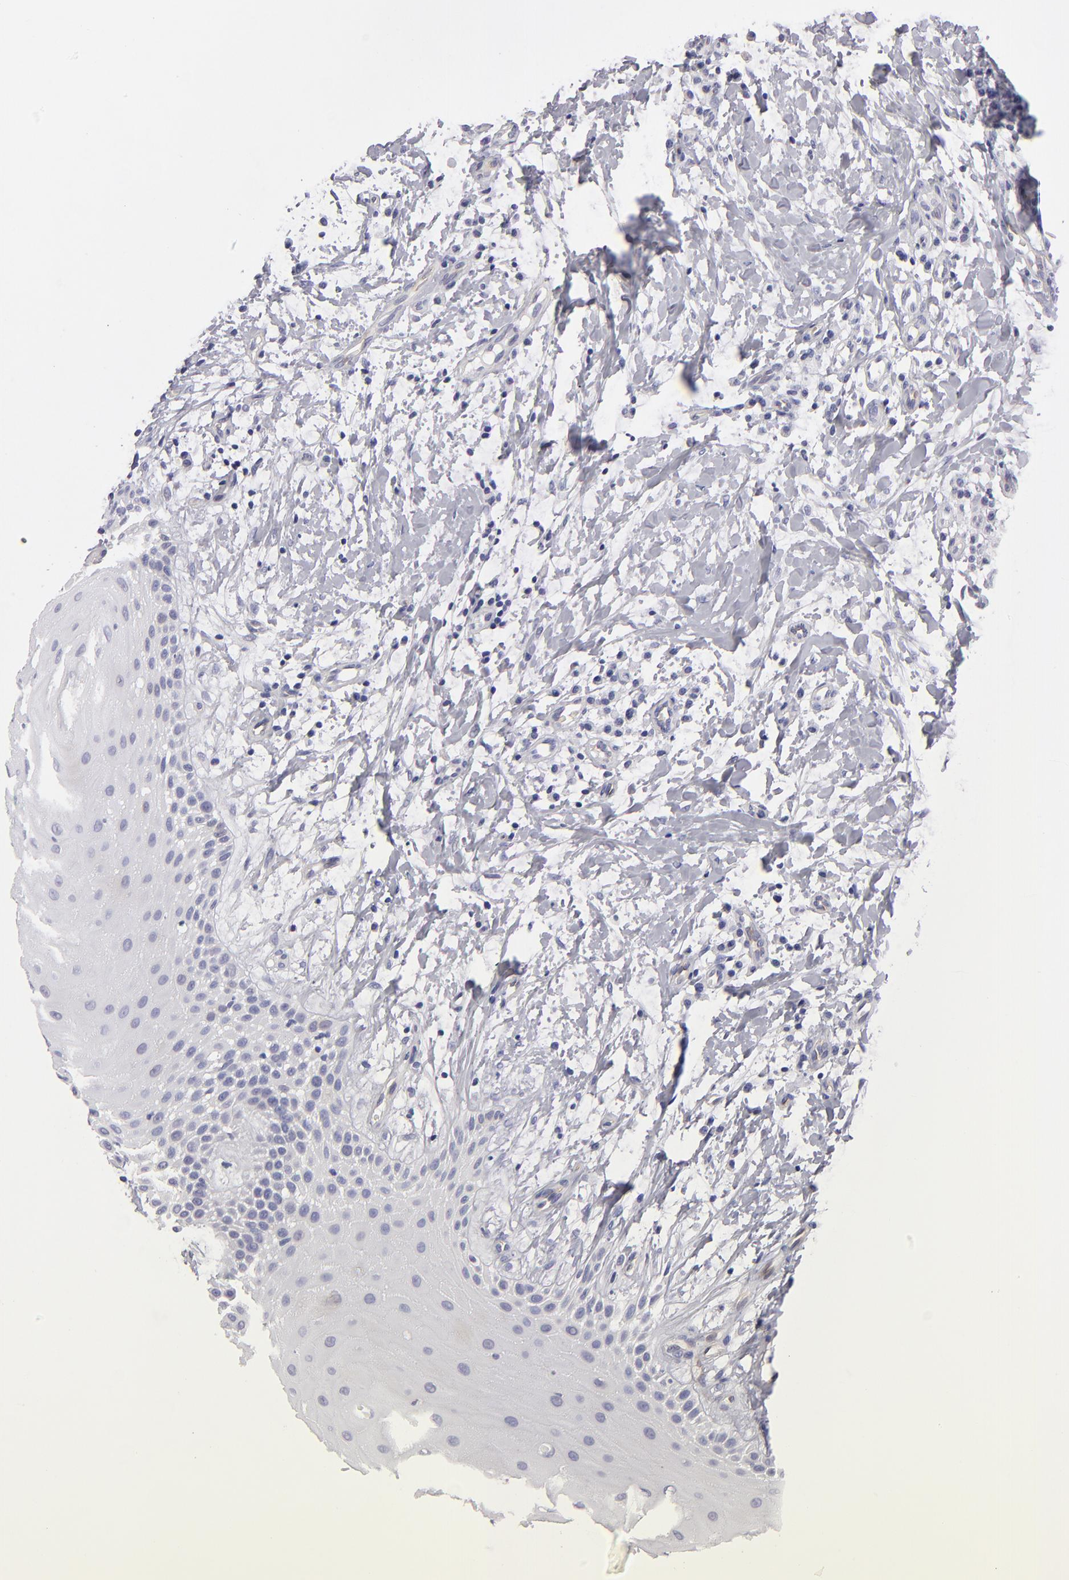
{"staining": {"intensity": "negative", "quantity": "none", "location": "none"}, "tissue": "oral mucosa", "cell_type": "Squamous epithelial cells", "image_type": "normal", "snomed": [{"axis": "morphology", "description": "Normal tissue, NOS"}, {"axis": "topography", "description": "Oral tissue"}], "caption": "This is an IHC micrograph of normal oral mucosa. There is no positivity in squamous epithelial cells.", "gene": "PLVAP", "patient": {"sex": "male", "age": 69}}